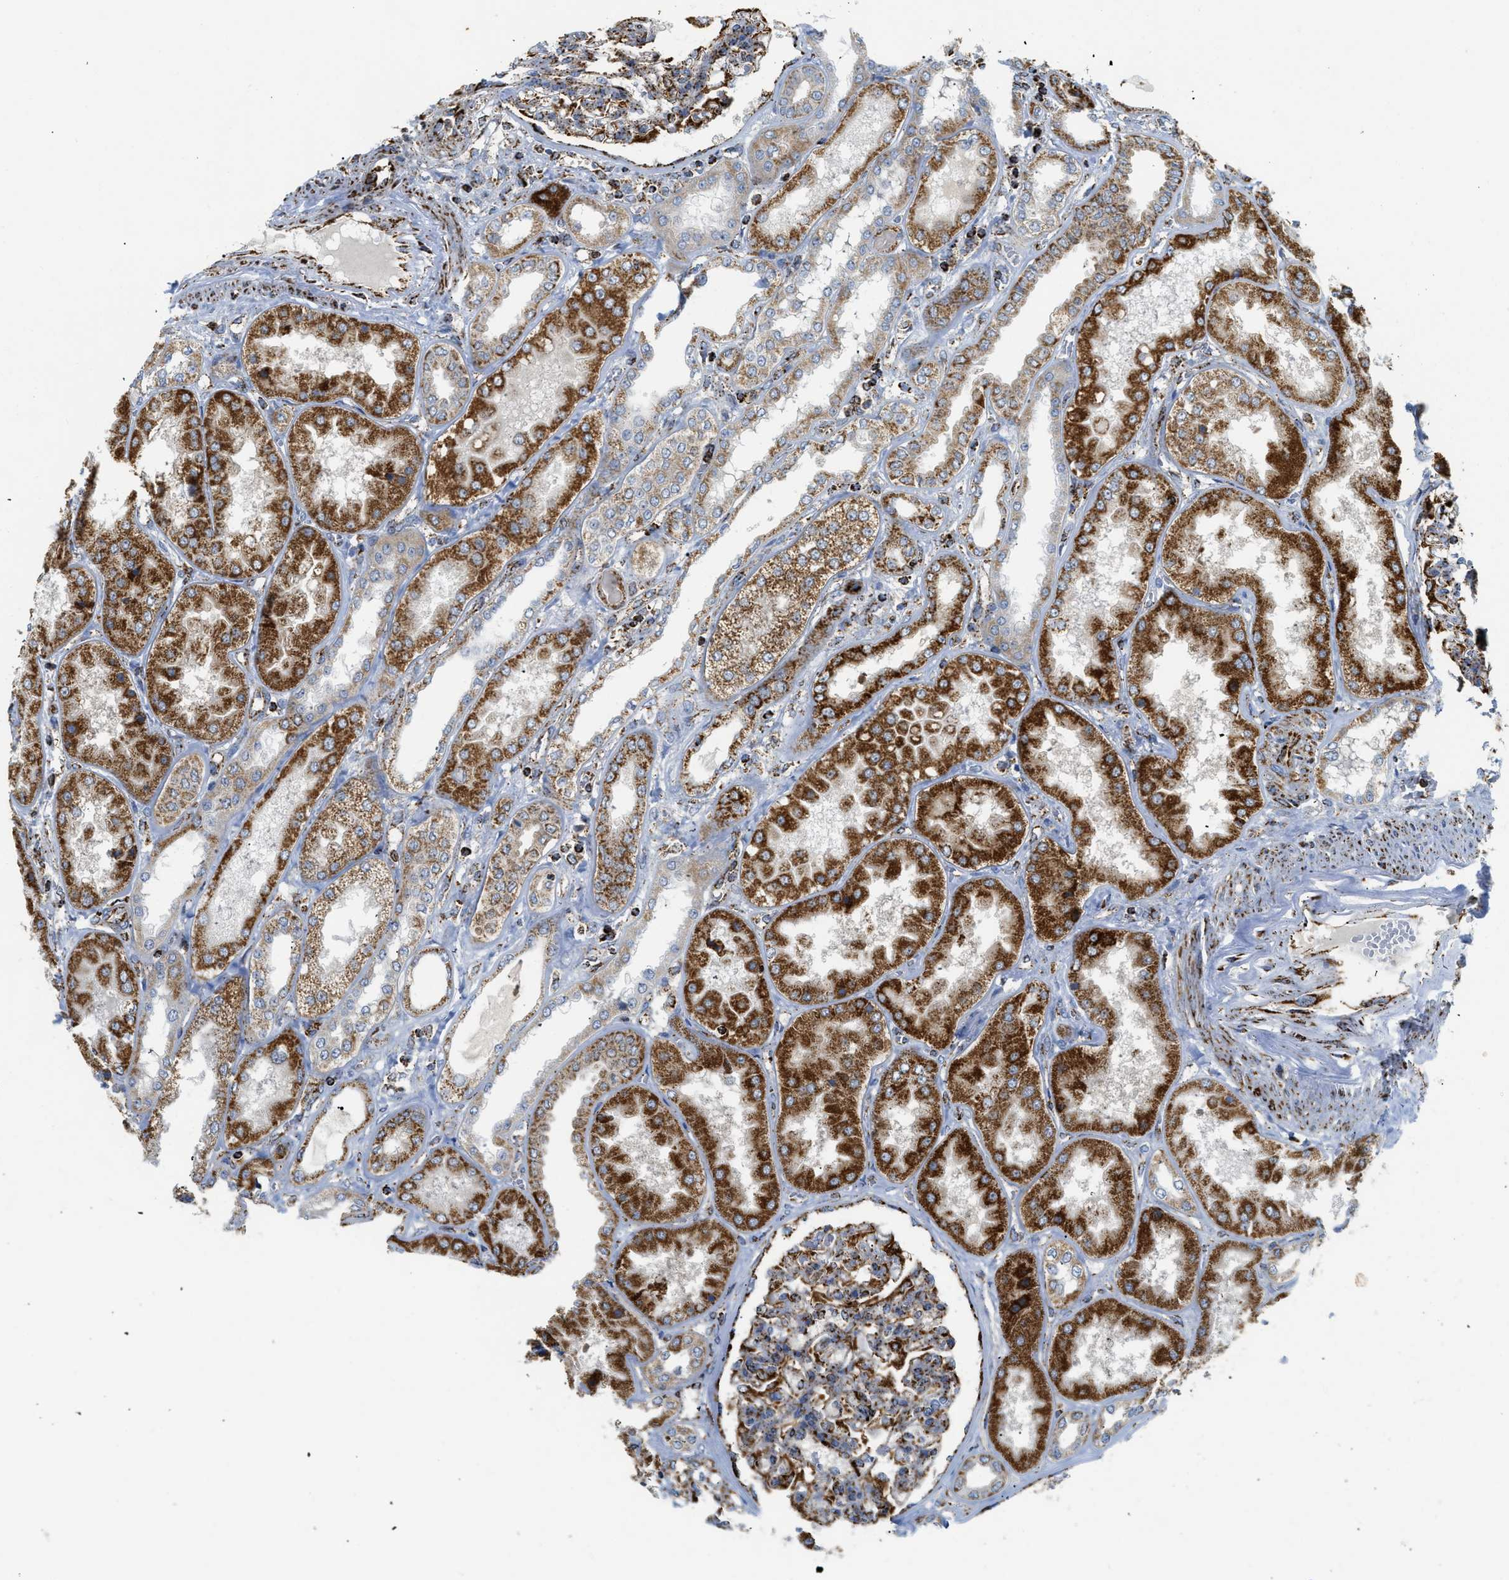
{"staining": {"intensity": "strong", "quantity": ">75%", "location": "cytoplasmic/membranous"}, "tissue": "kidney", "cell_type": "Cells in glomeruli", "image_type": "normal", "snomed": [{"axis": "morphology", "description": "Normal tissue, NOS"}, {"axis": "topography", "description": "Kidney"}], "caption": "Immunohistochemical staining of normal kidney demonstrates strong cytoplasmic/membranous protein positivity in approximately >75% of cells in glomeruli. (IHC, brightfield microscopy, high magnification).", "gene": "SQOR", "patient": {"sex": "female", "age": 56}}